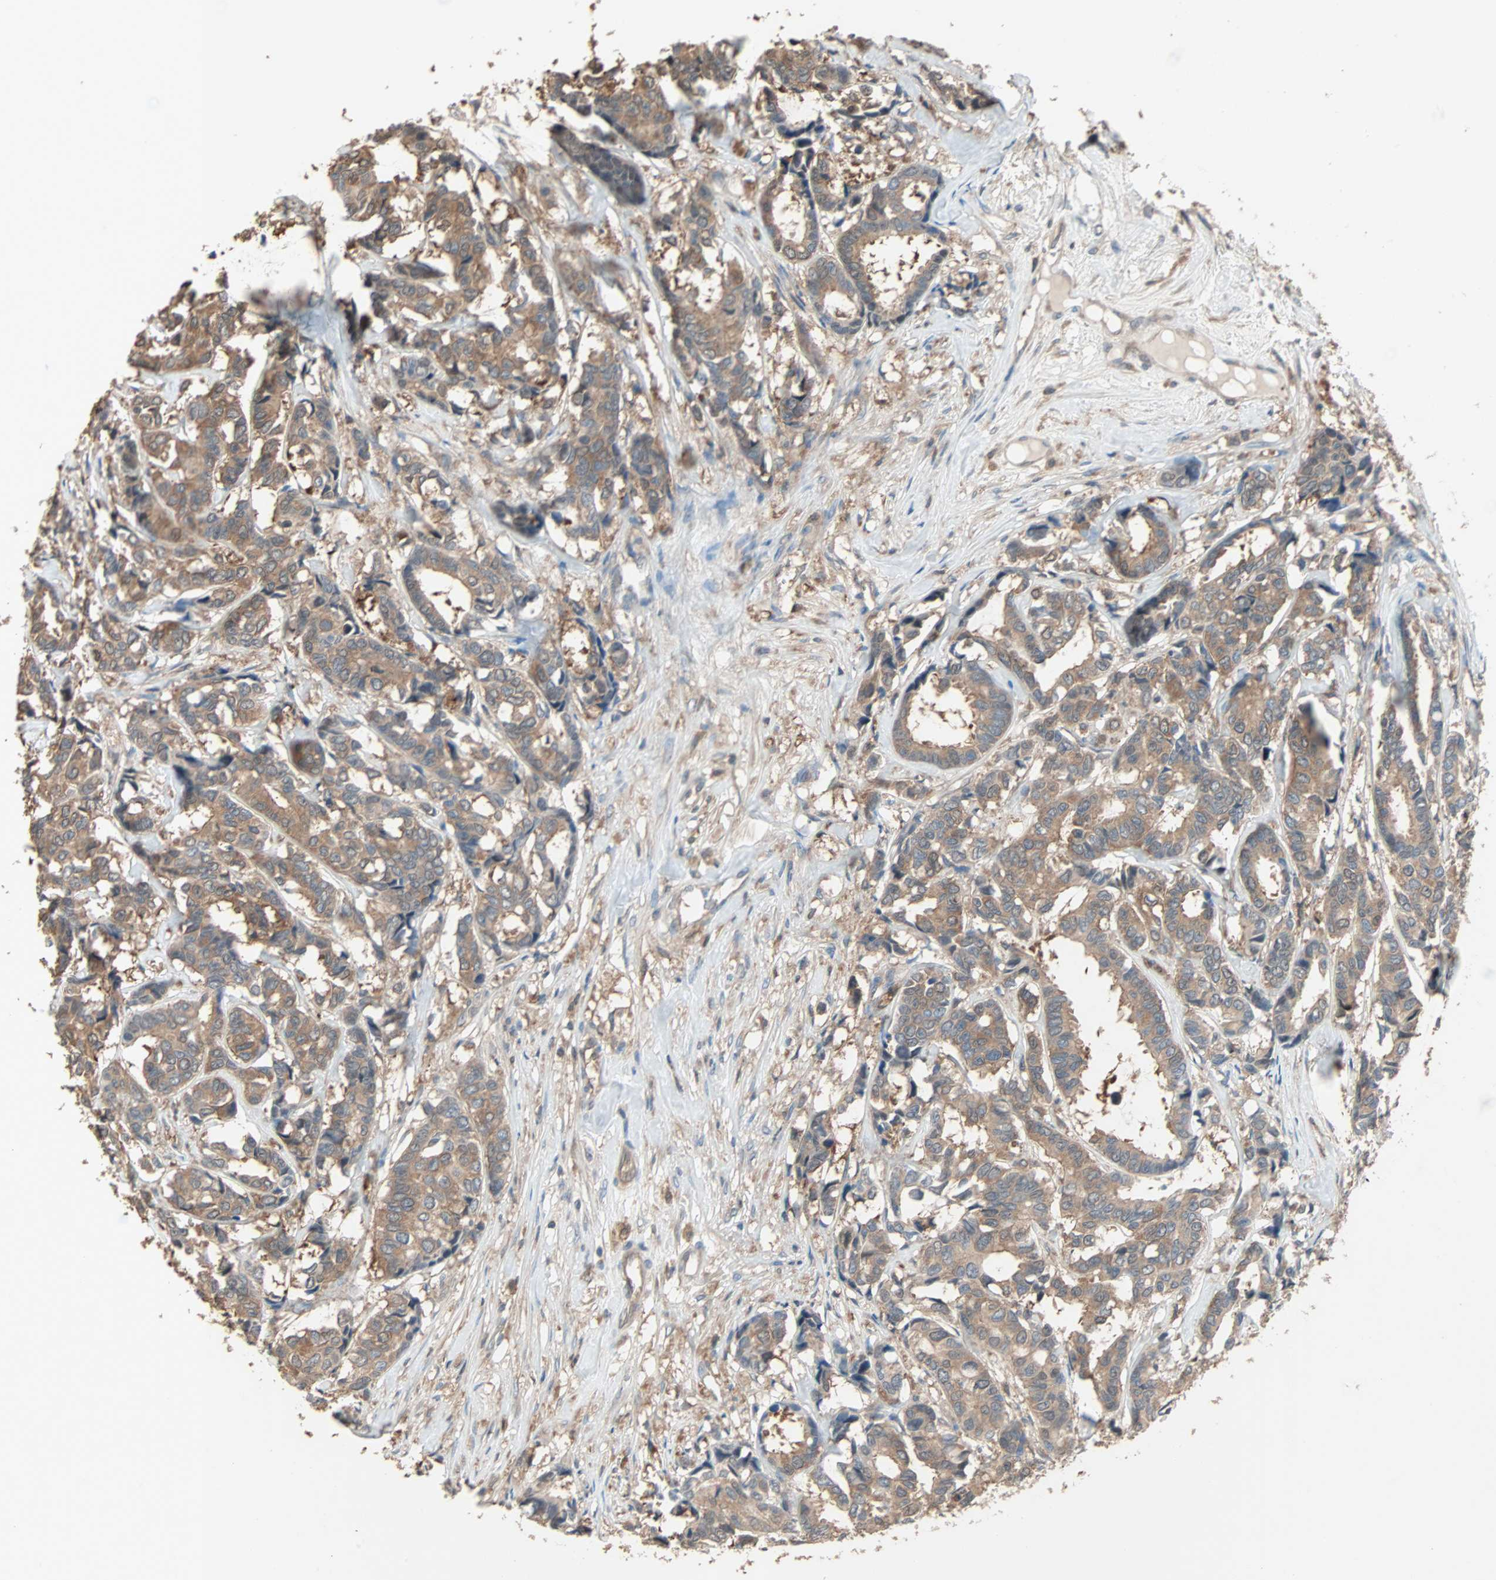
{"staining": {"intensity": "moderate", "quantity": ">75%", "location": "cytoplasmic/membranous"}, "tissue": "breast cancer", "cell_type": "Tumor cells", "image_type": "cancer", "snomed": [{"axis": "morphology", "description": "Duct carcinoma"}, {"axis": "topography", "description": "Breast"}], "caption": "Brown immunohistochemical staining in infiltrating ductal carcinoma (breast) exhibits moderate cytoplasmic/membranous expression in about >75% of tumor cells. (DAB (3,3'-diaminobenzidine) IHC with brightfield microscopy, high magnification).", "gene": "PRDX1", "patient": {"sex": "female", "age": 87}}